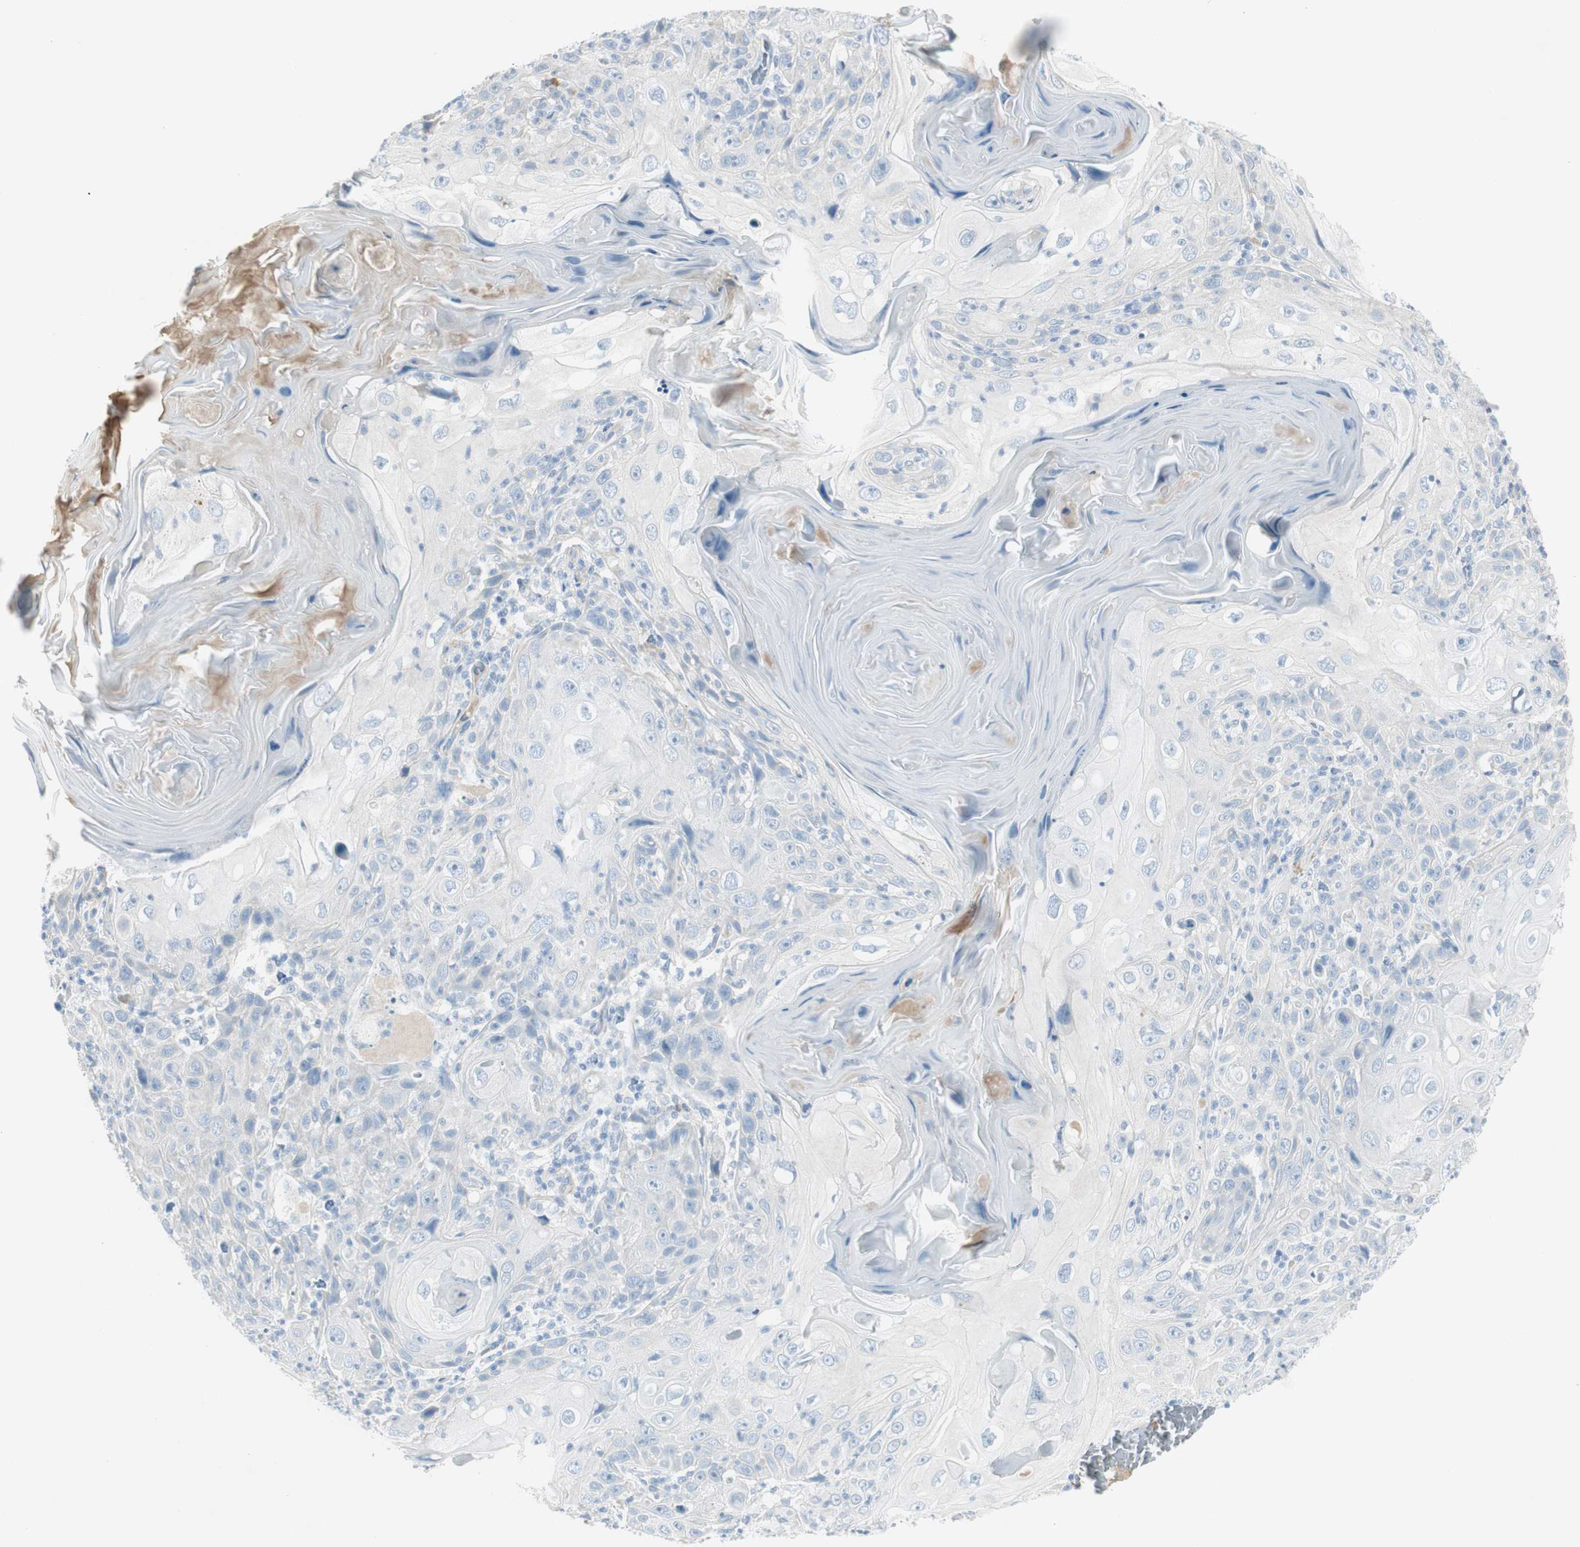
{"staining": {"intensity": "negative", "quantity": "none", "location": "none"}, "tissue": "skin cancer", "cell_type": "Tumor cells", "image_type": "cancer", "snomed": [{"axis": "morphology", "description": "Squamous cell carcinoma, NOS"}, {"axis": "topography", "description": "Skin"}], "caption": "There is no significant staining in tumor cells of squamous cell carcinoma (skin).", "gene": "CACNA2D1", "patient": {"sex": "female", "age": 88}}